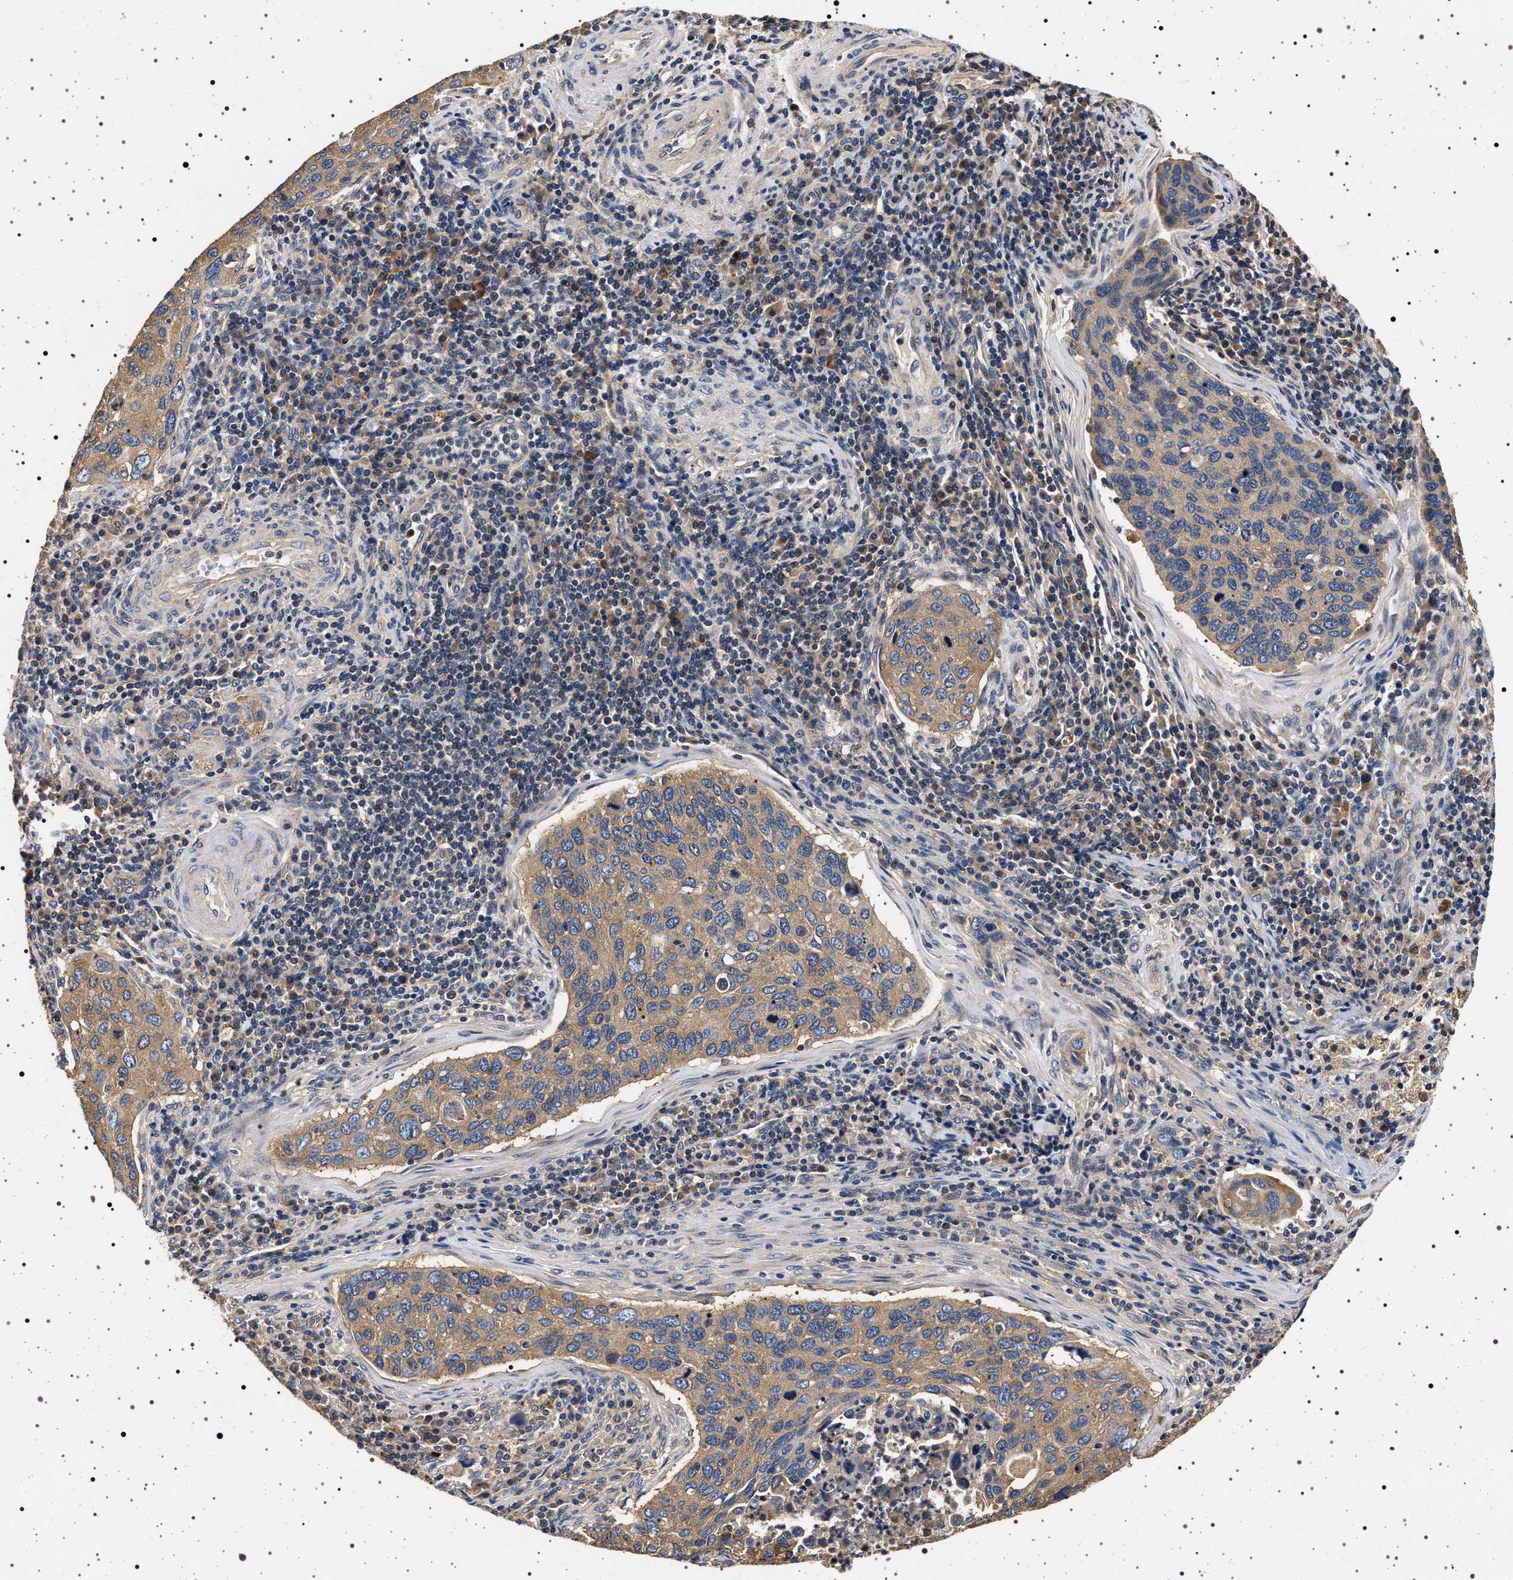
{"staining": {"intensity": "moderate", "quantity": ">75%", "location": "cytoplasmic/membranous"}, "tissue": "cervical cancer", "cell_type": "Tumor cells", "image_type": "cancer", "snomed": [{"axis": "morphology", "description": "Squamous cell carcinoma, NOS"}, {"axis": "topography", "description": "Cervix"}], "caption": "Immunohistochemical staining of human cervical cancer shows medium levels of moderate cytoplasmic/membranous protein positivity in approximately >75% of tumor cells.", "gene": "DCBLD2", "patient": {"sex": "female", "age": 53}}